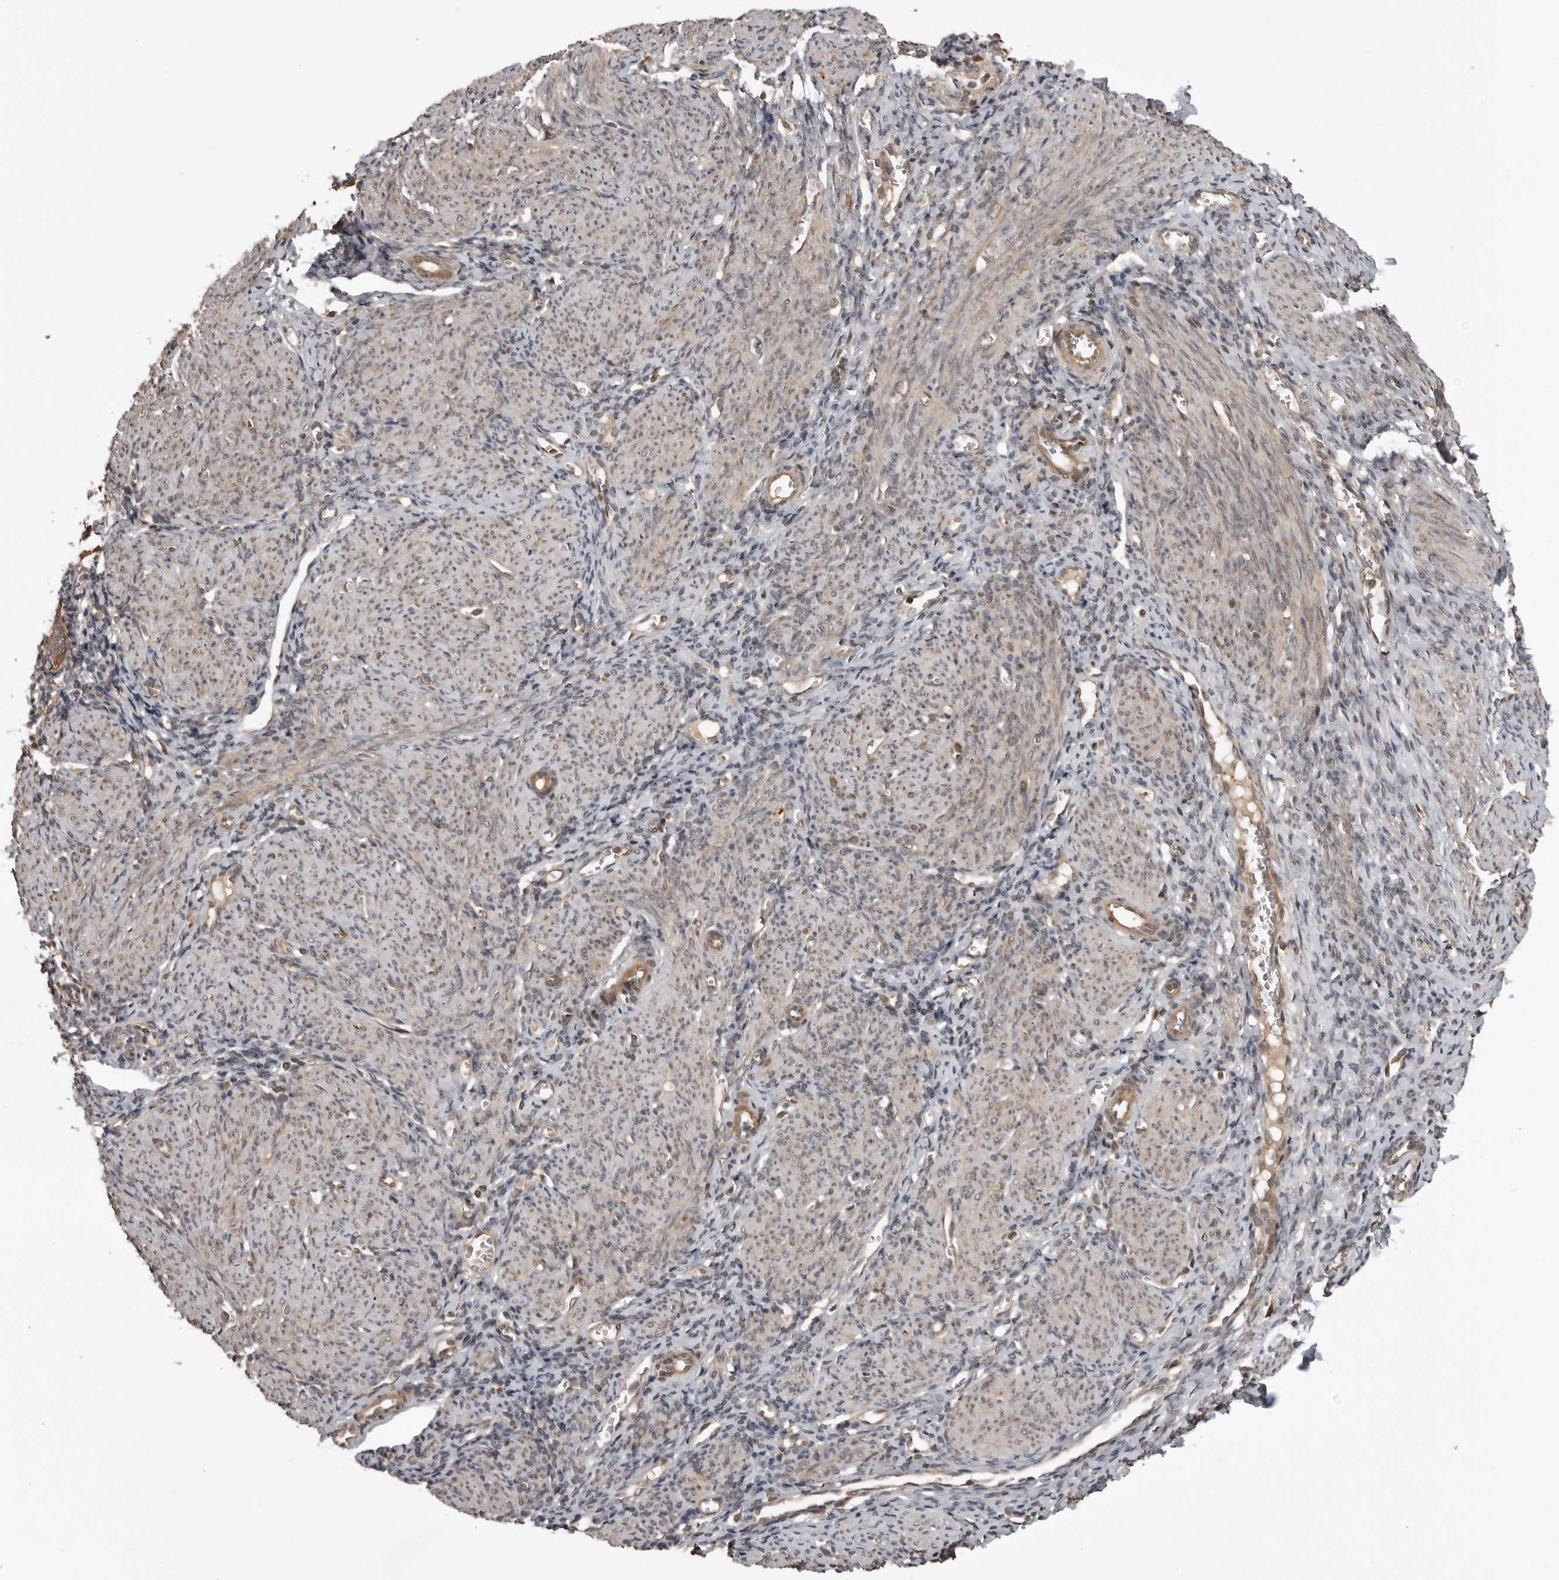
{"staining": {"intensity": "moderate", "quantity": "25%-75%", "location": "cytoplasmic/membranous,nuclear"}, "tissue": "endometrium", "cell_type": "Cells in endometrial stroma", "image_type": "normal", "snomed": [{"axis": "morphology", "description": "Normal tissue, NOS"}, {"axis": "morphology", "description": "Adenocarcinoma, NOS"}, {"axis": "topography", "description": "Endometrium"}], "caption": "A photomicrograph of human endometrium stained for a protein displays moderate cytoplasmic/membranous,nuclear brown staining in cells in endometrial stroma. The staining was performed using DAB to visualize the protein expression in brown, while the nuclei were stained in blue with hematoxylin (Magnification: 20x).", "gene": "AKAP7", "patient": {"sex": "female", "age": 57}}